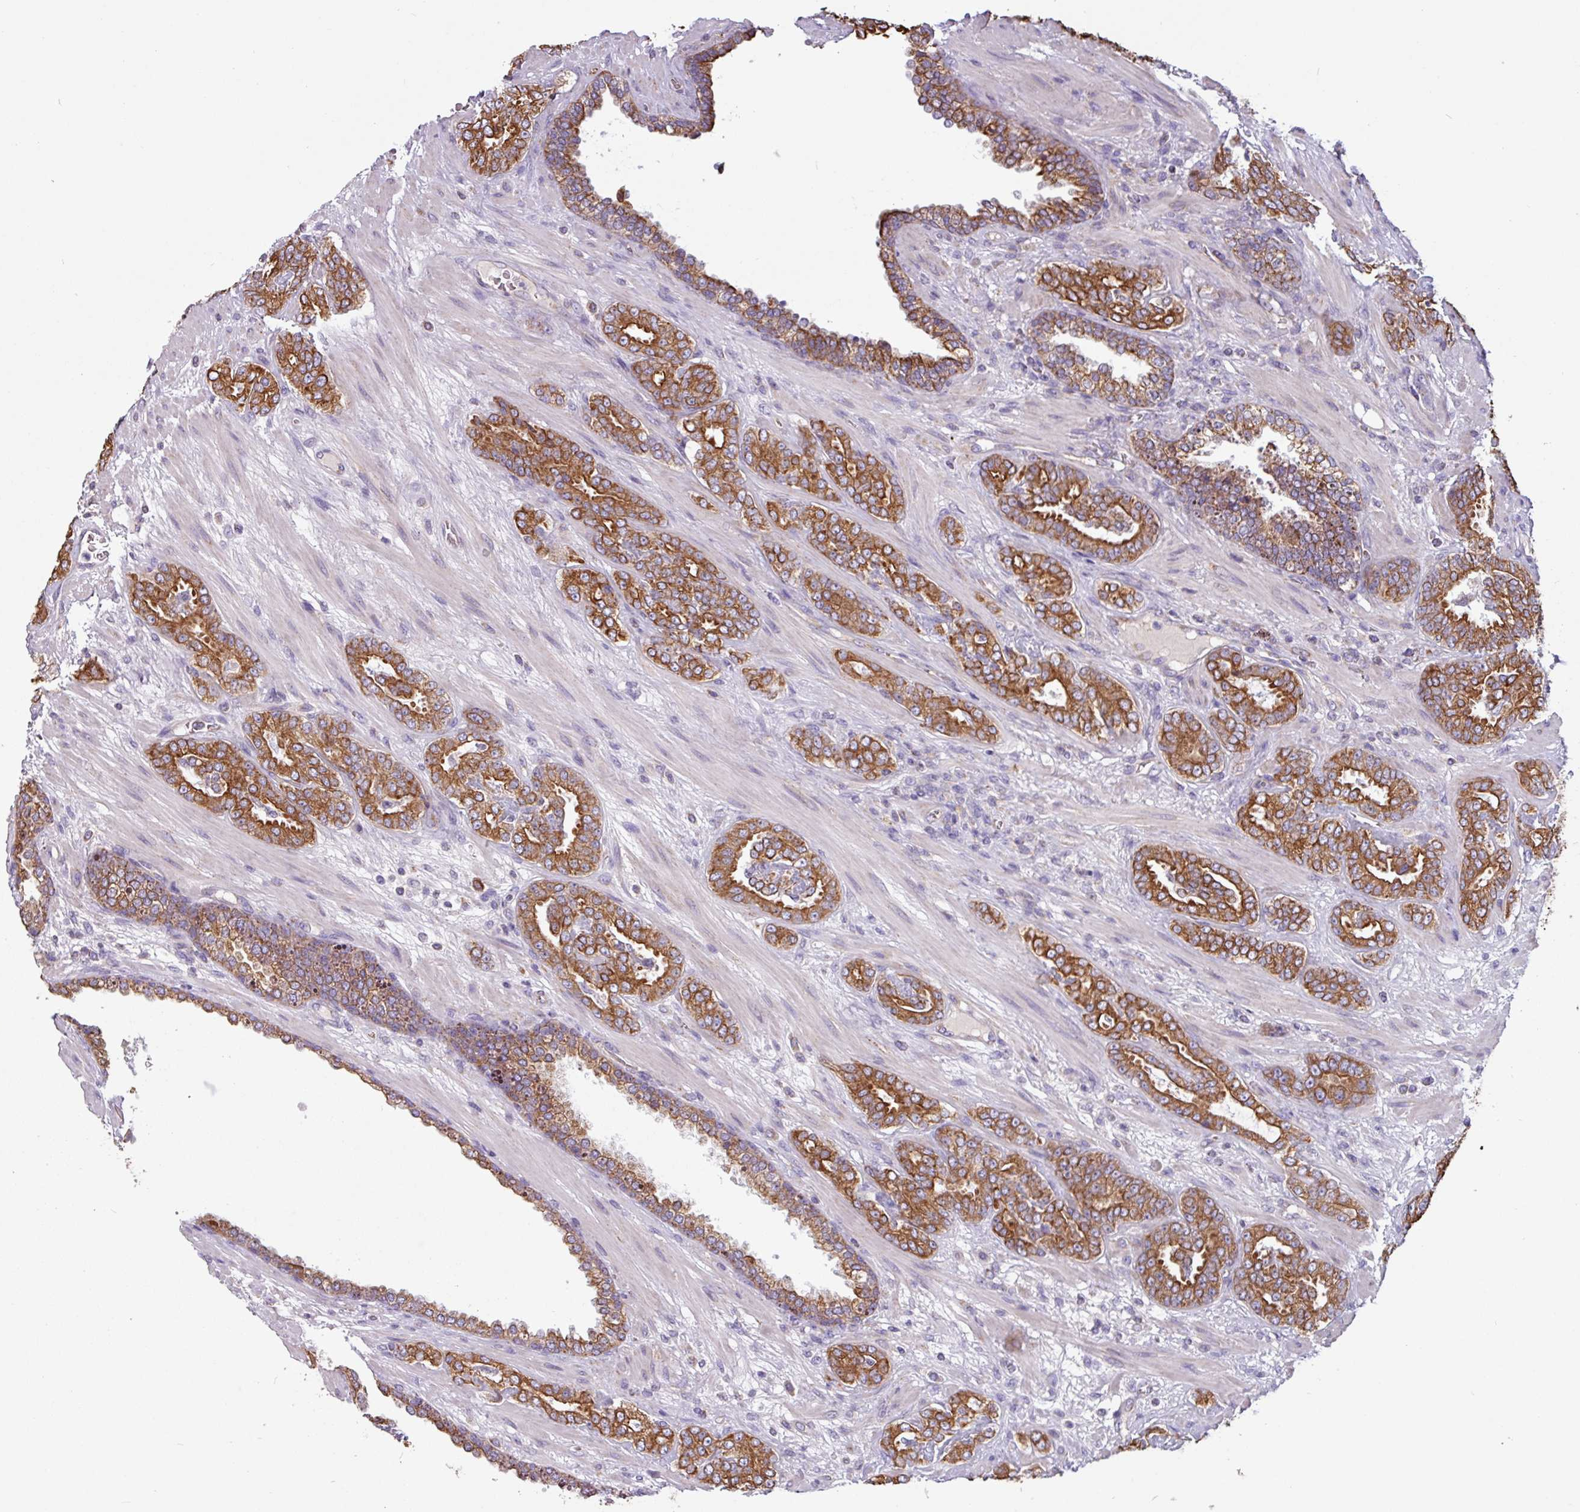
{"staining": {"intensity": "strong", "quantity": ">75%", "location": "cytoplasmic/membranous"}, "tissue": "prostate cancer", "cell_type": "Tumor cells", "image_type": "cancer", "snomed": [{"axis": "morphology", "description": "Adenocarcinoma, High grade"}, {"axis": "topography", "description": "Prostate"}], "caption": "Immunohistochemical staining of human prostate adenocarcinoma (high-grade) exhibits strong cytoplasmic/membranous protein expression in about >75% of tumor cells. (DAB (3,3'-diaminobenzidine) = brown stain, brightfield microscopy at high magnification).", "gene": "CAMK1", "patient": {"sex": "male", "age": 71}}